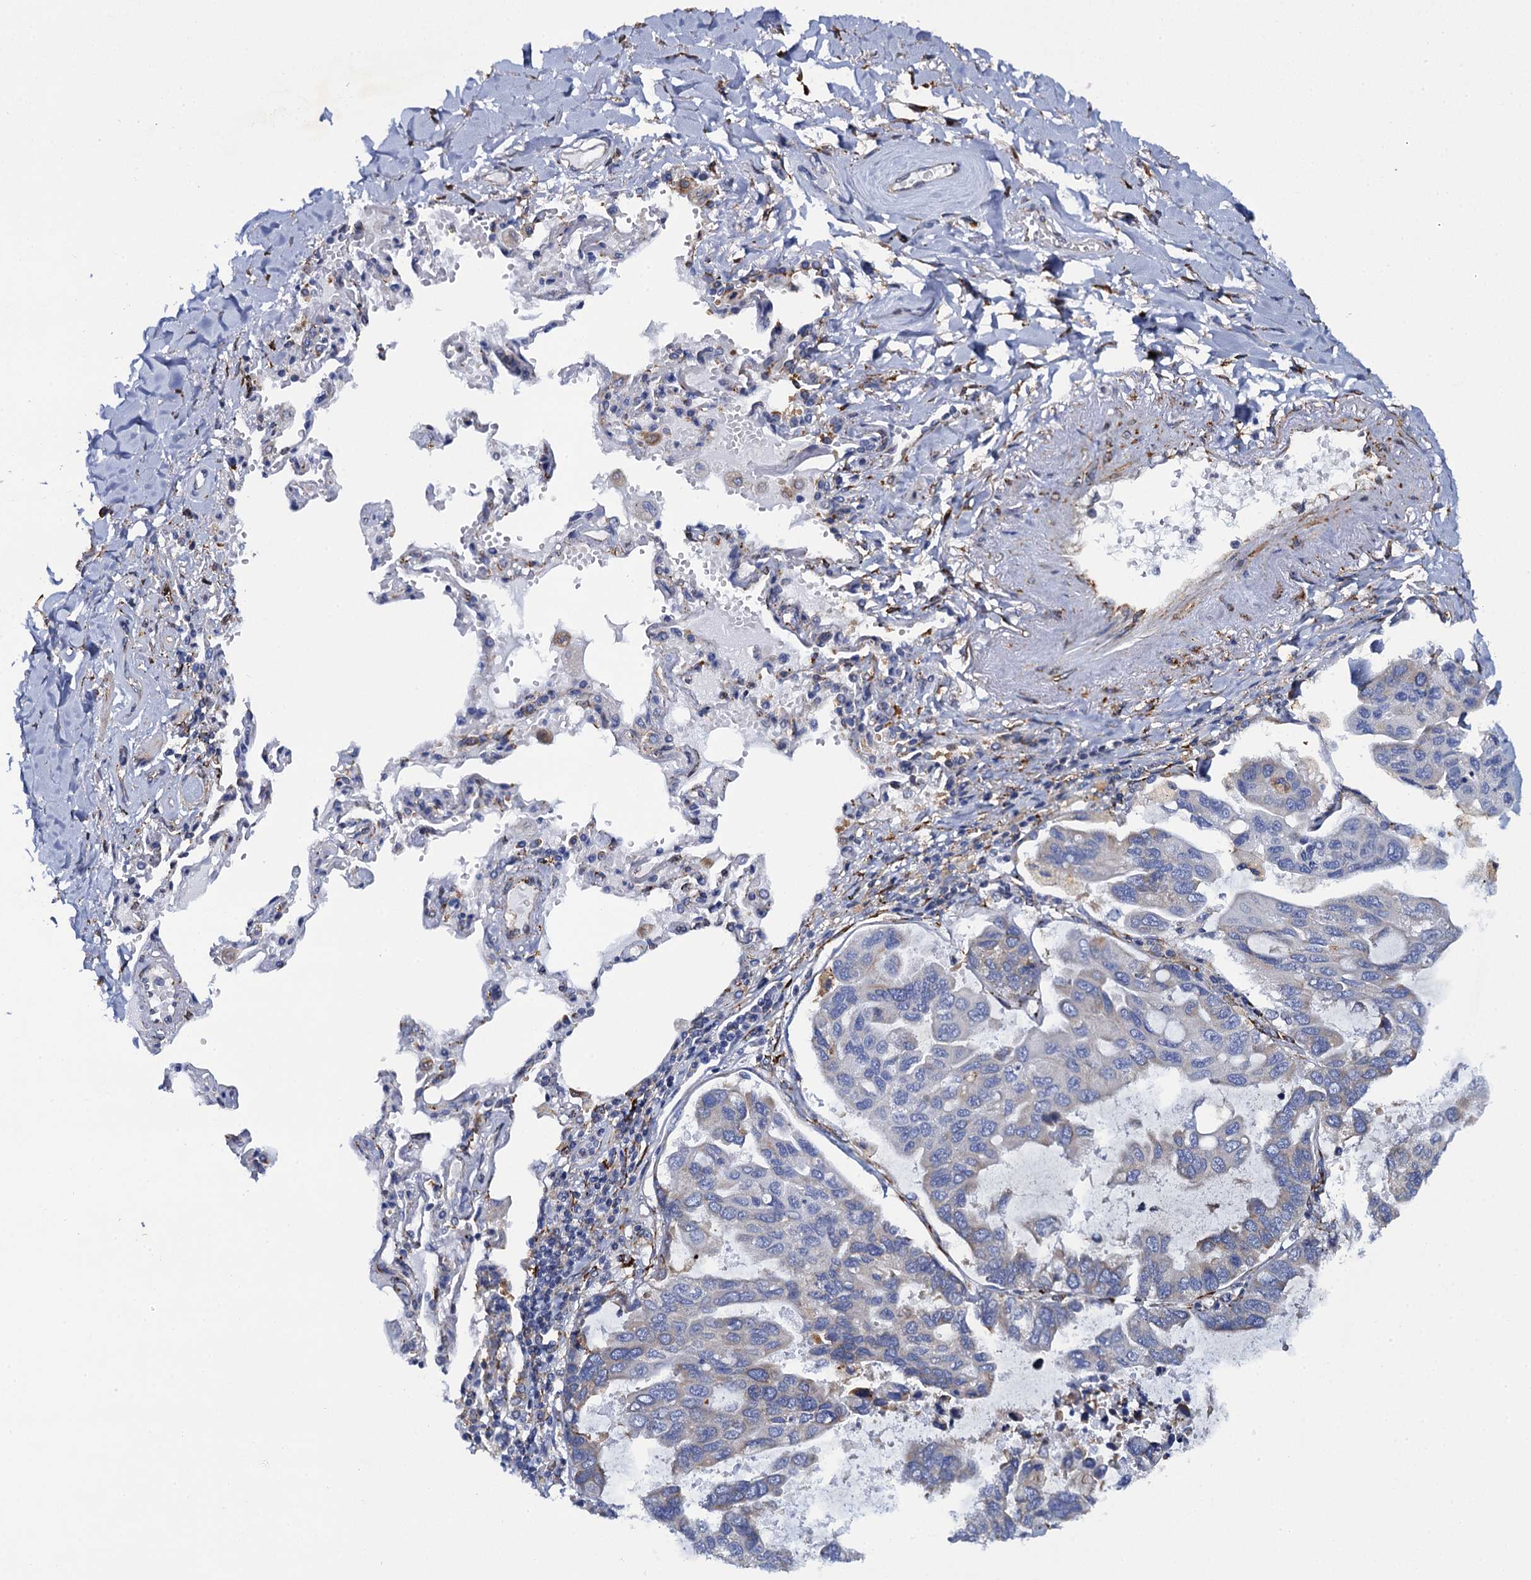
{"staining": {"intensity": "weak", "quantity": "25%-75%", "location": "cytoplasmic/membranous"}, "tissue": "lung cancer", "cell_type": "Tumor cells", "image_type": "cancer", "snomed": [{"axis": "morphology", "description": "Adenocarcinoma, NOS"}, {"axis": "topography", "description": "Lung"}], "caption": "IHC image of neoplastic tissue: adenocarcinoma (lung) stained using IHC demonstrates low levels of weak protein expression localized specifically in the cytoplasmic/membranous of tumor cells, appearing as a cytoplasmic/membranous brown color.", "gene": "POGLUT3", "patient": {"sex": "male", "age": 64}}